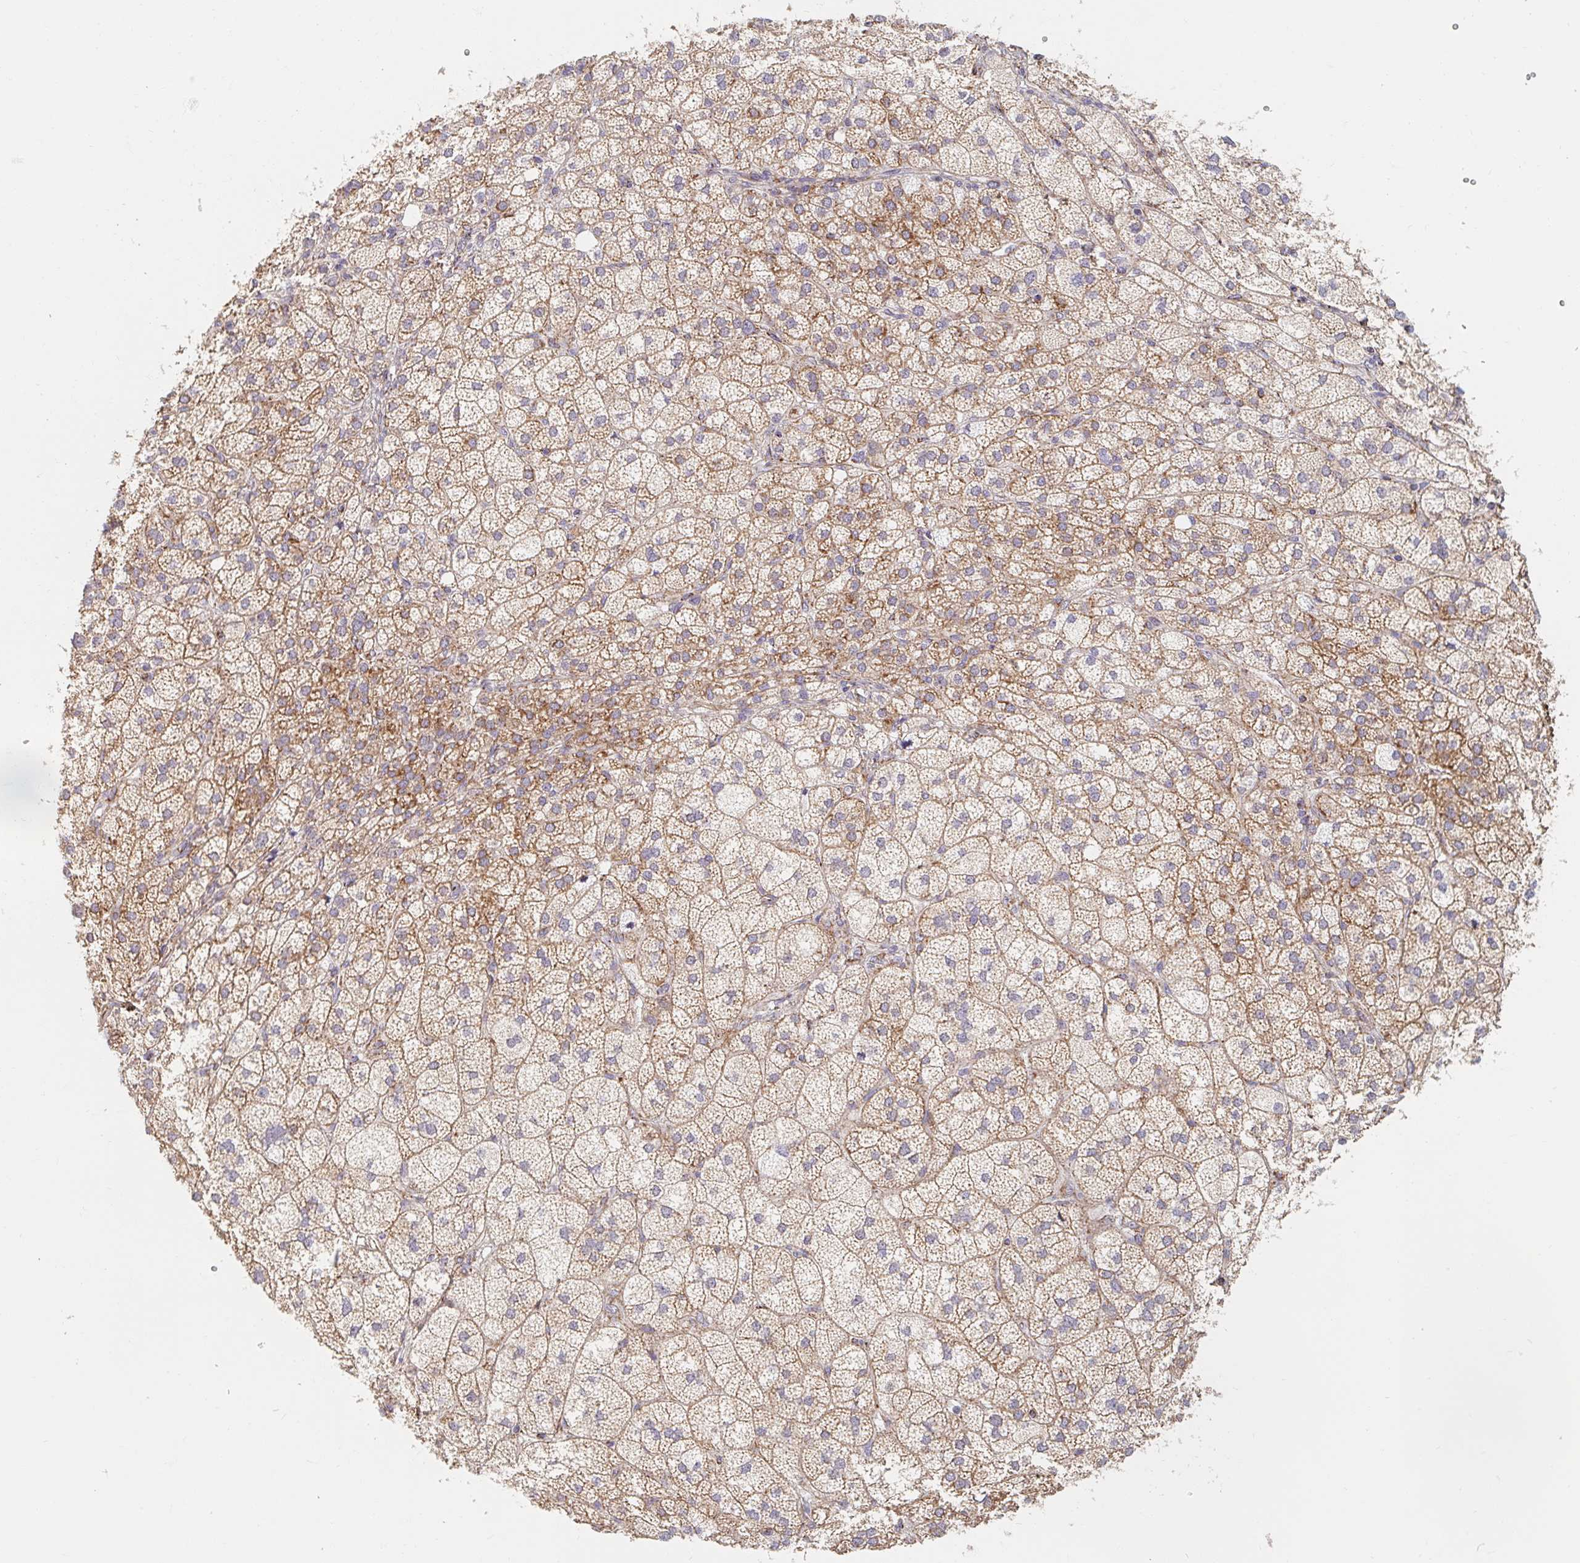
{"staining": {"intensity": "moderate", "quantity": ">75%", "location": "cytoplasmic/membranous"}, "tissue": "adrenal gland", "cell_type": "Glandular cells", "image_type": "normal", "snomed": [{"axis": "morphology", "description": "Normal tissue, NOS"}, {"axis": "topography", "description": "Adrenal gland"}], "caption": "Moderate cytoplasmic/membranous expression is seen in about >75% of glandular cells in normal adrenal gland.", "gene": "MAVS", "patient": {"sex": "female", "age": 60}}